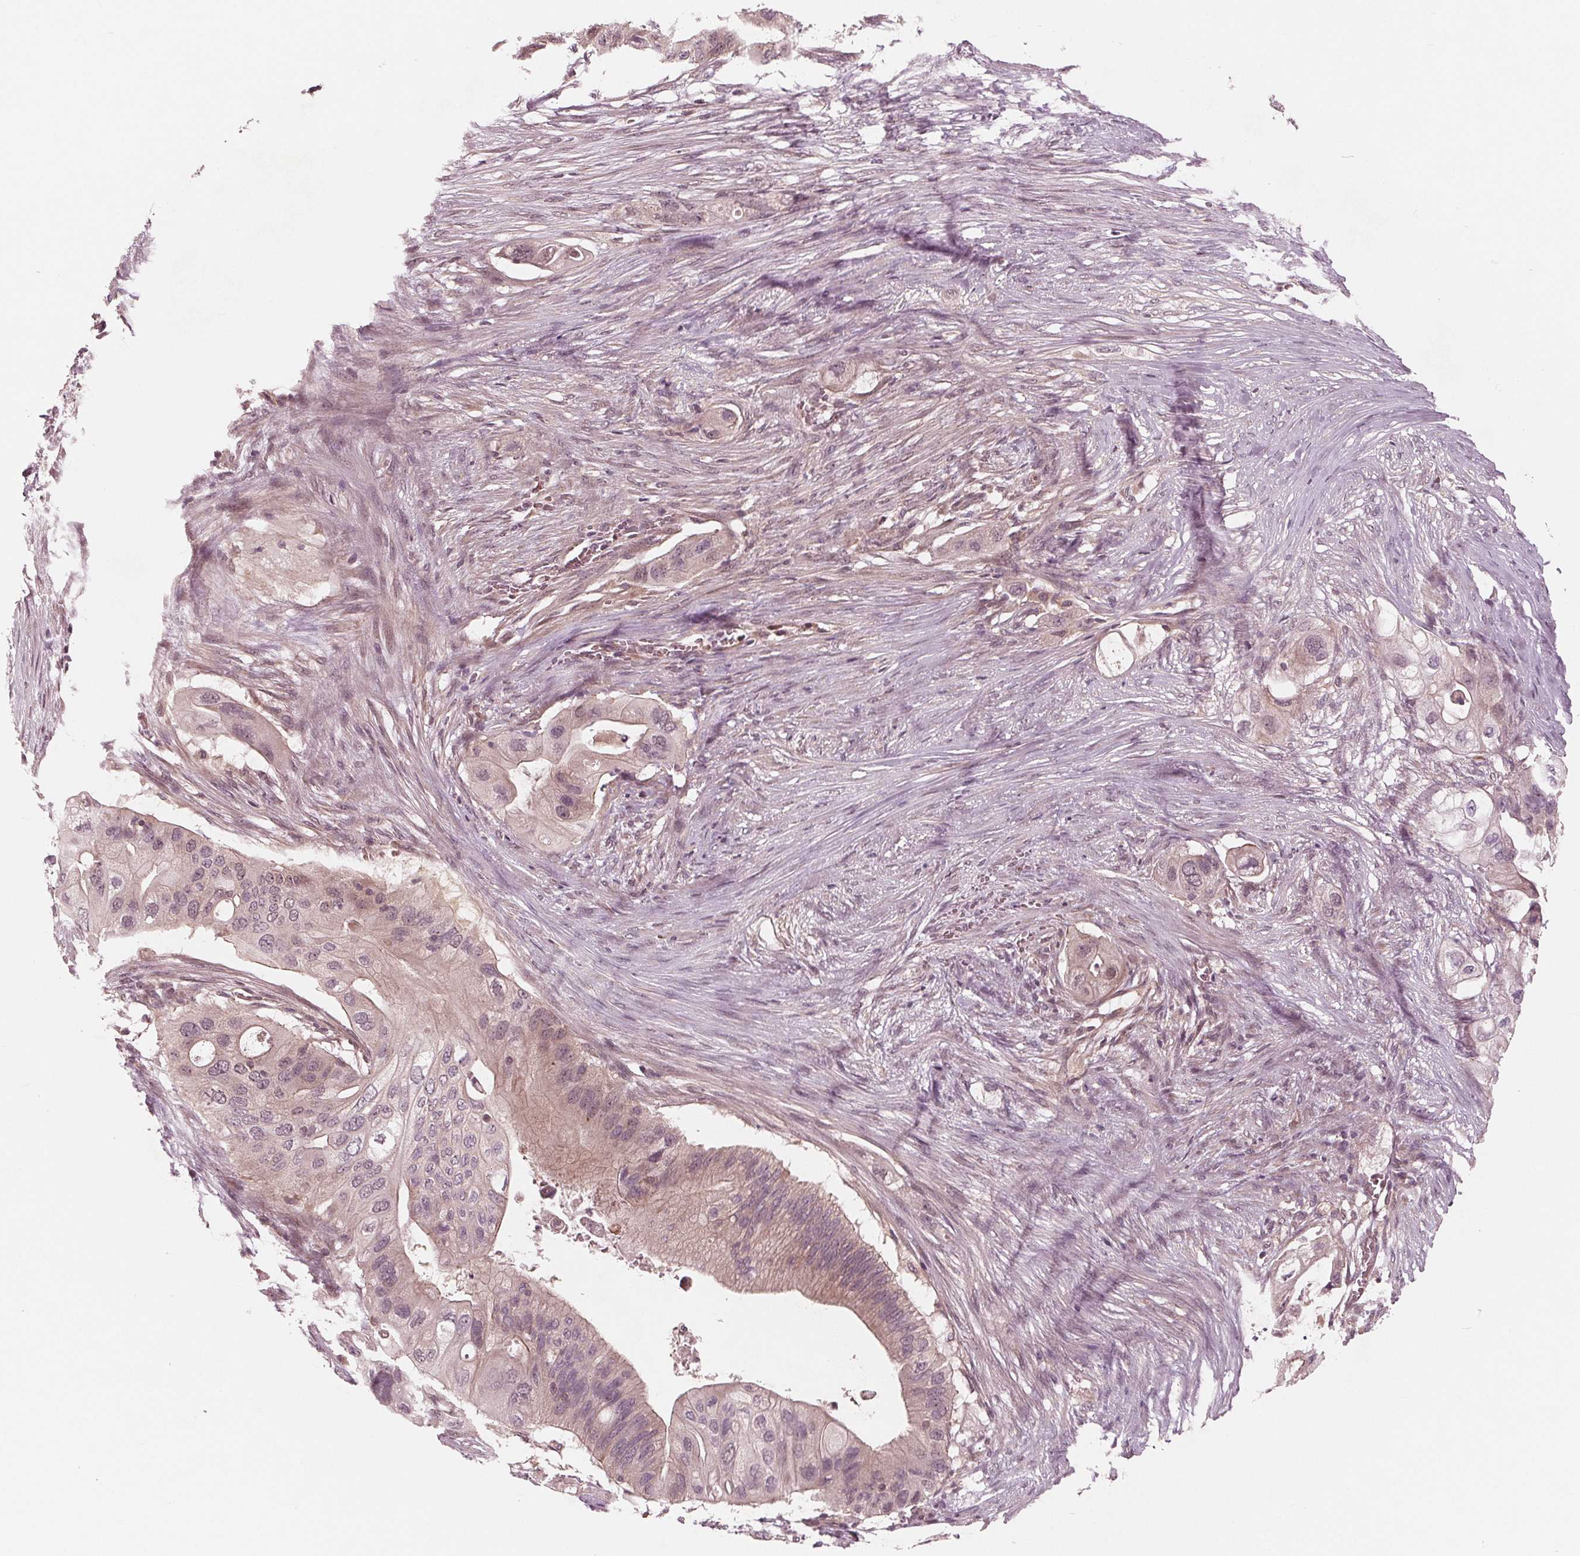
{"staining": {"intensity": "weak", "quantity": "<25%", "location": "cytoplasmic/membranous"}, "tissue": "pancreatic cancer", "cell_type": "Tumor cells", "image_type": "cancer", "snomed": [{"axis": "morphology", "description": "Adenocarcinoma, NOS"}, {"axis": "topography", "description": "Pancreas"}], "caption": "High power microscopy image of an IHC histopathology image of adenocarcinoma (pancreatic), revealing no significant staining in tumor cells.", "gene": "UBALD1", "patient": {"sex": "female", "age": 72}}